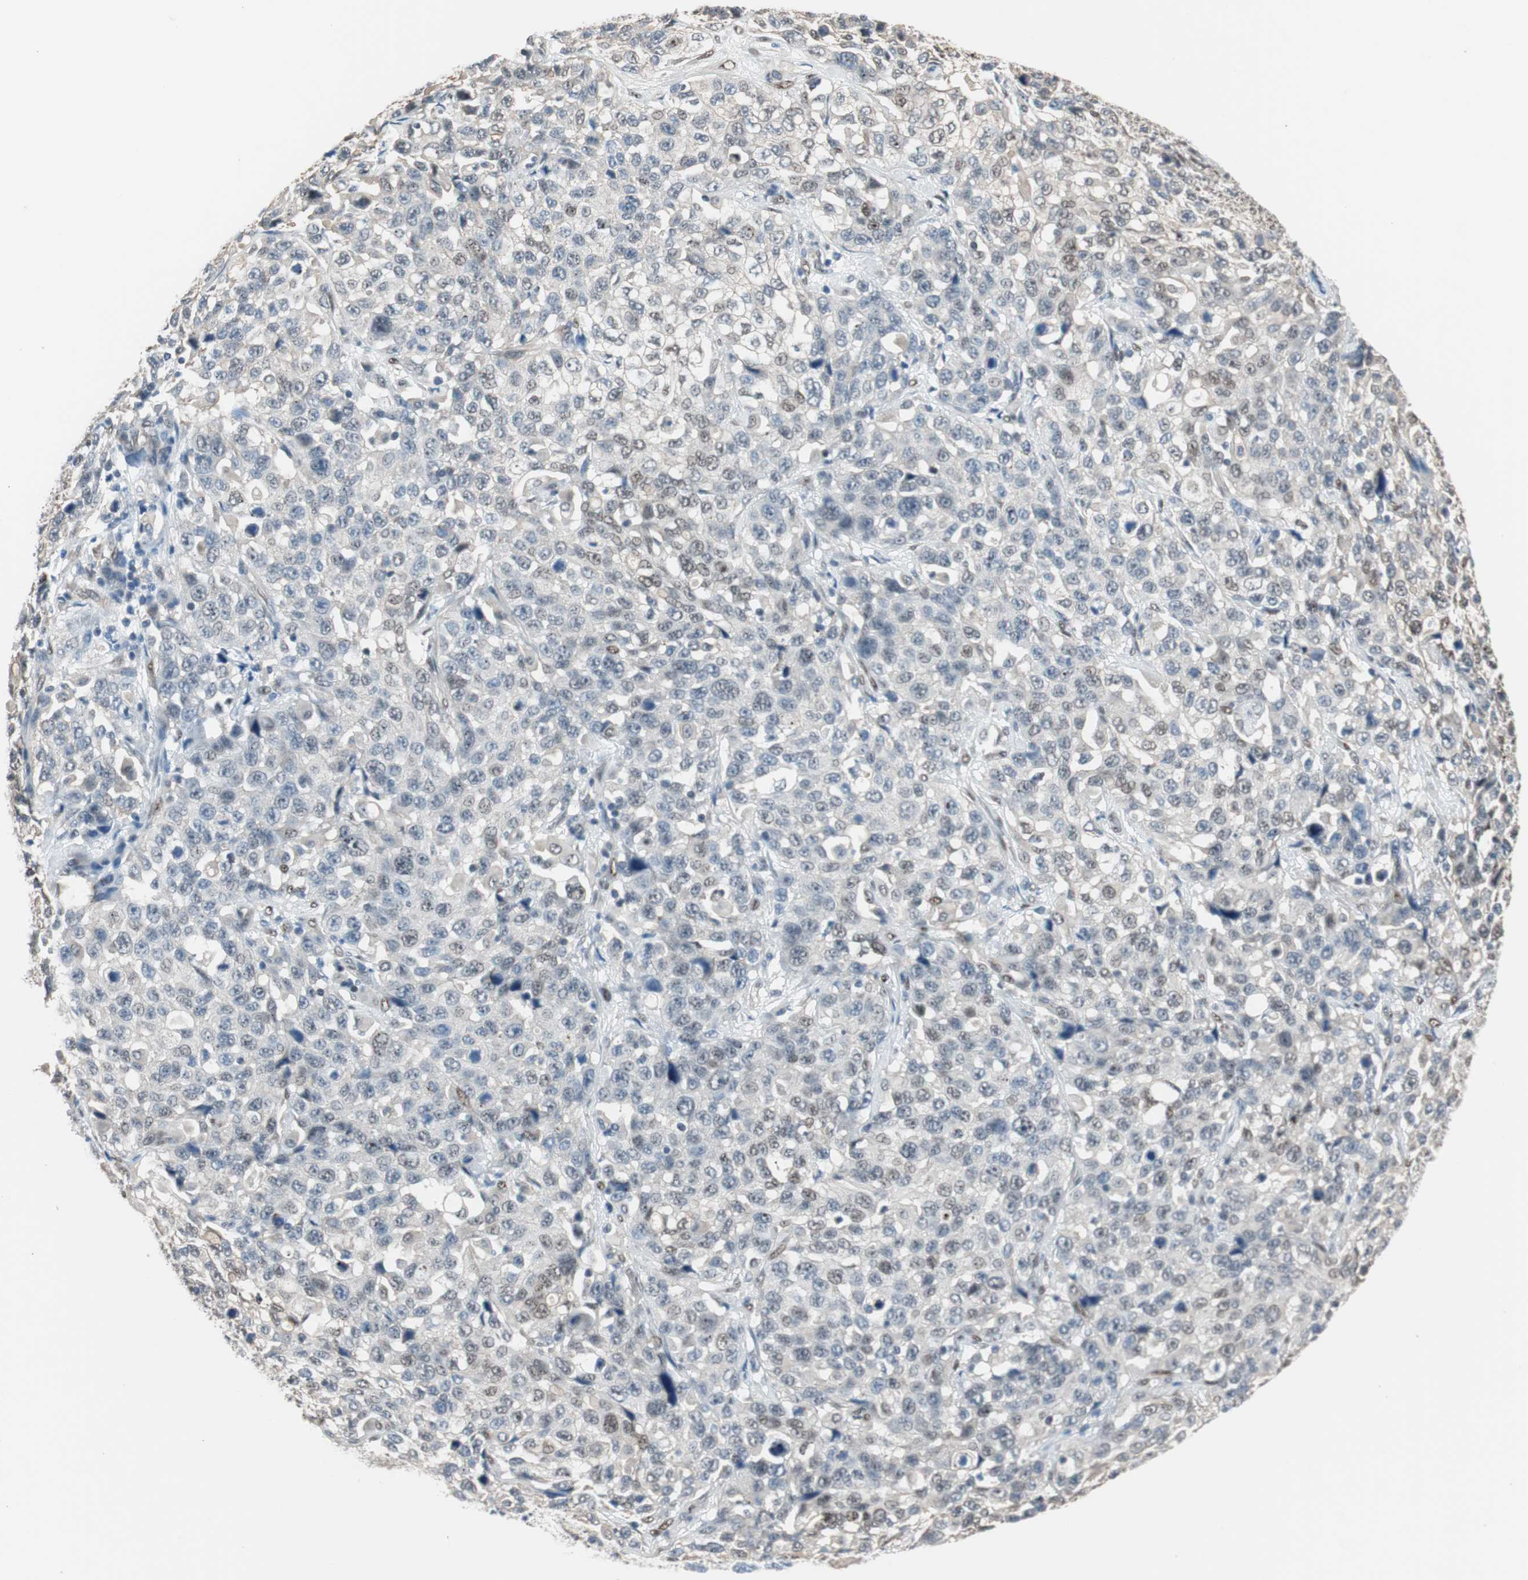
{"staining": {"intensity": "negative", "quantity": "none", "location": "none"}, "tissue": "stomach cancer", "cell_type": "Tumor cells", "image_type": "cancer", "snomed": [{"axis": "morphology", "description": "Normal tissue, NOS"}, {"axis": "morphology", "description": "Adenocarcinoma, NOS"}, {"axis": "topography", "description": "Stomach"}], "caption": "Immunohistochemistry image of neoplastic tissue: stomach cancer stained with DAB reveals no significant protein staining in tumor cells.", "gene": "PML", "patient": {"sex": "male", "age": 48}}